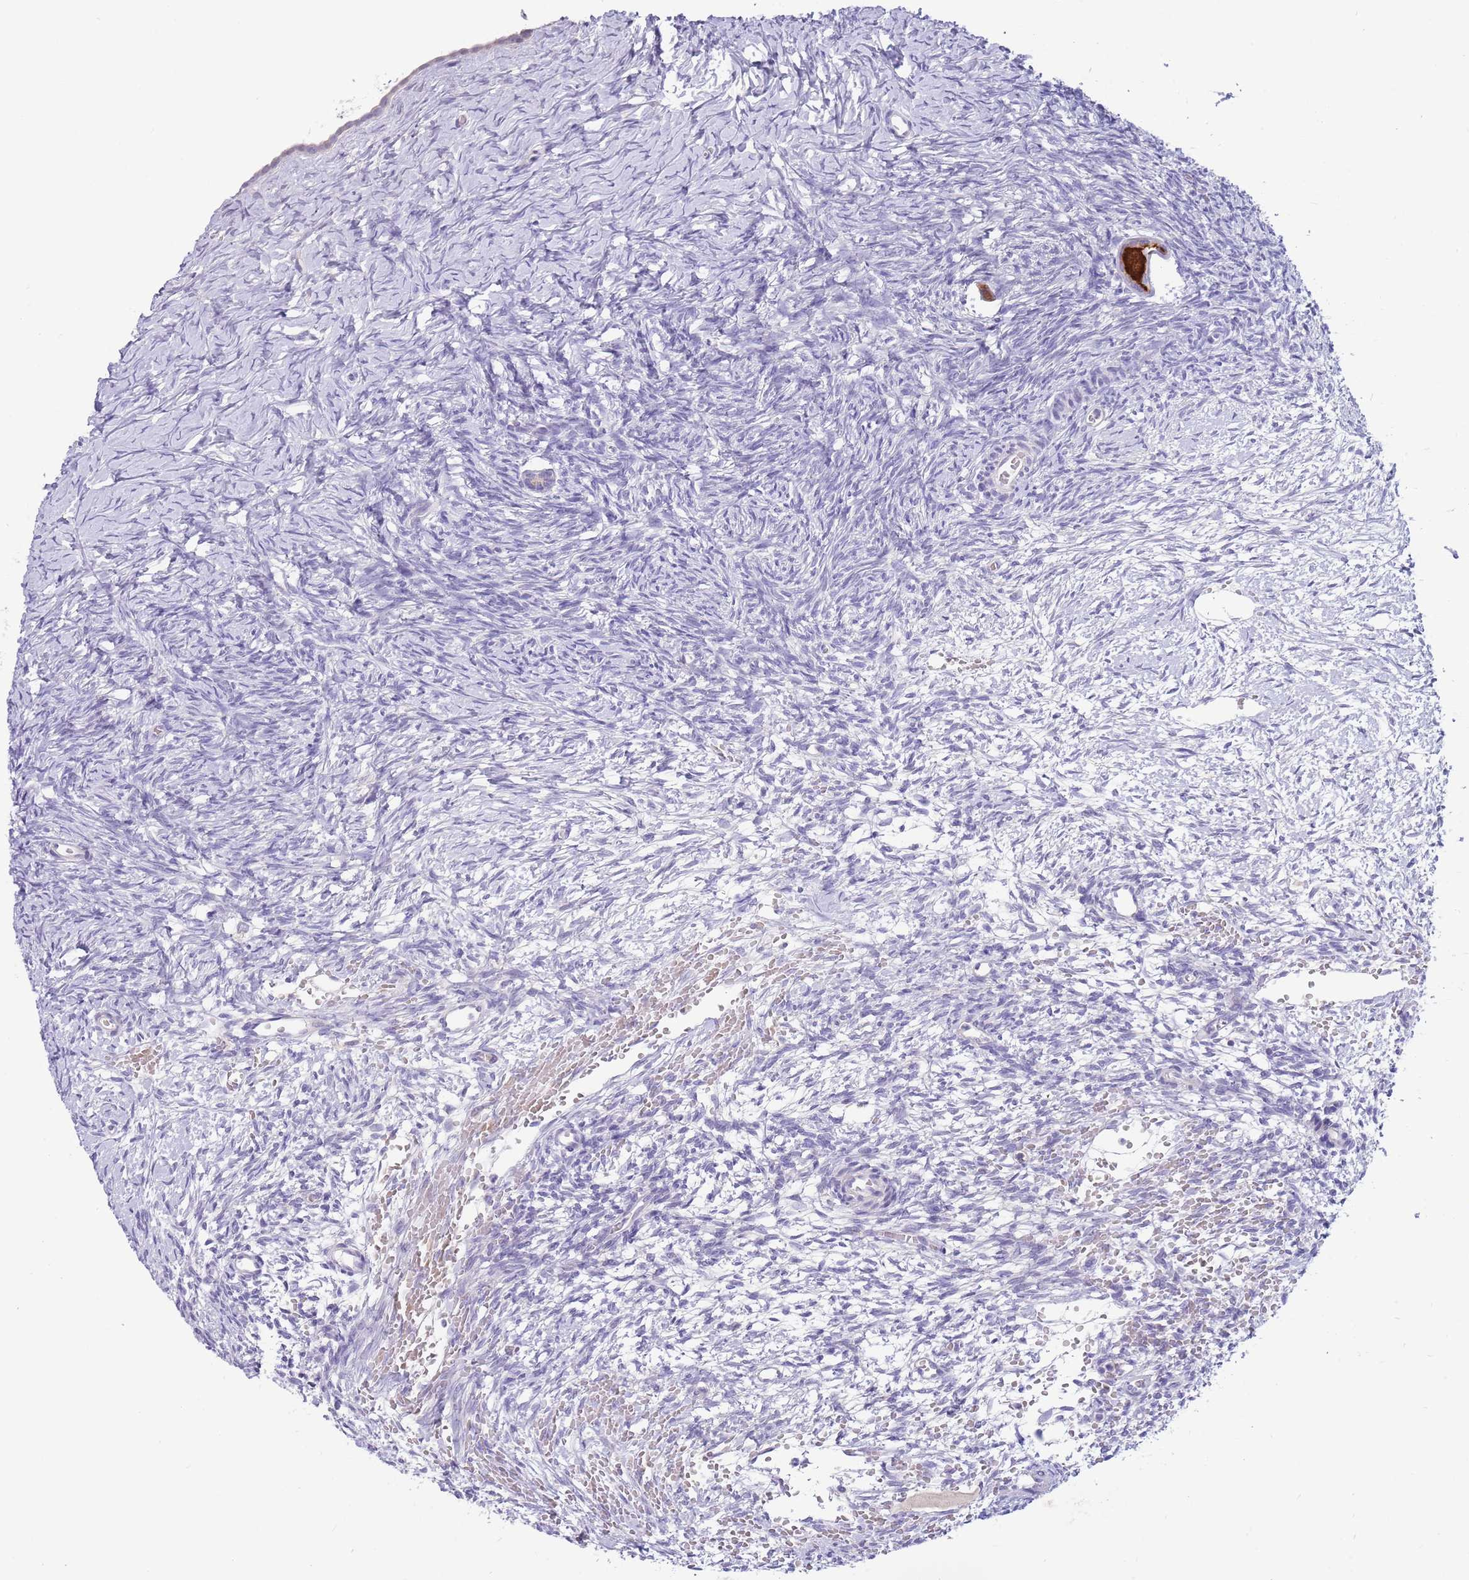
{"staining": {"intensity": "strong", "quantity": ">75%", "location": "cytoplasmic/membranous"}, "tissue": "ovary", "cell_type": "Follicle cells", "image_type": "normal", "snomed": [{"axis": "morphology", "description": "Normal tissue, NOS"}, {"axis": "topography", "description": "Ovary"}], "caption": "Follicle cells reveal strong cytoplasmic/membranous positivity in approximately >75% of cells in unremarkable ovary. Nuclei are stained in blue.", "gene": "DDHD1", "patient": {"sex": "female", "age": 39}}